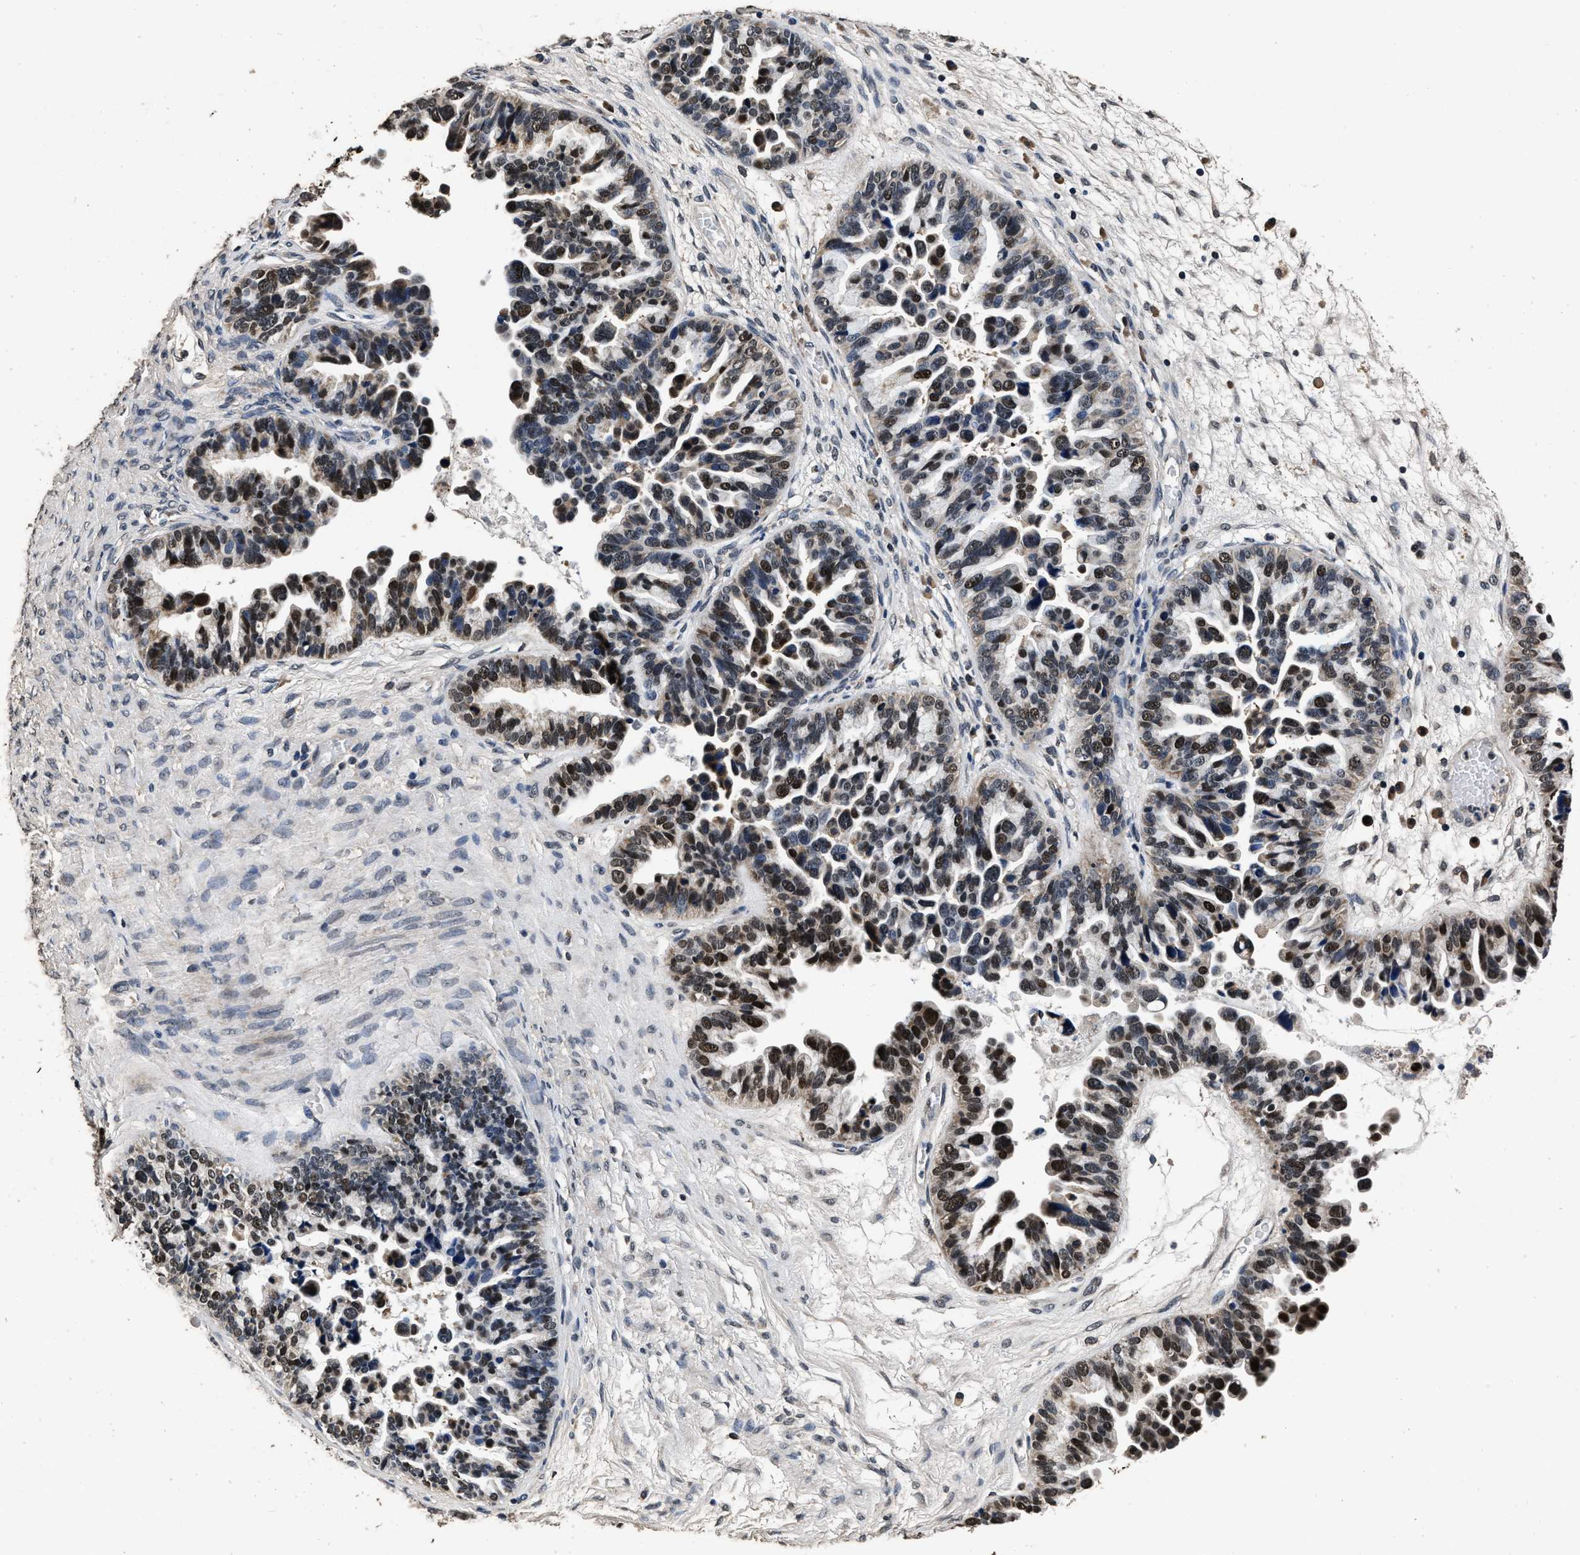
{"staining": {"intensity": "strong", "quantity": "25%-75%", "location": "nuclear"}, "tissue": "ovarian cancer", "cell_type": "Tumor cells", "image_type": "cancer", "snomed": [{"axis": "morphology", "description": "Cystadenocarcinoma, serous, NOS"}, {"axis": "topography", "description": "Ovary"}], "caption": "Immunohistochemical staining of ovarian serous cystadenocarcinoma exhibits high levels of strong nuclear expression in about 25%-75% of tumor cells.", "gene": "CSTF1", "patient": {"sex": "female", "age": 56}}